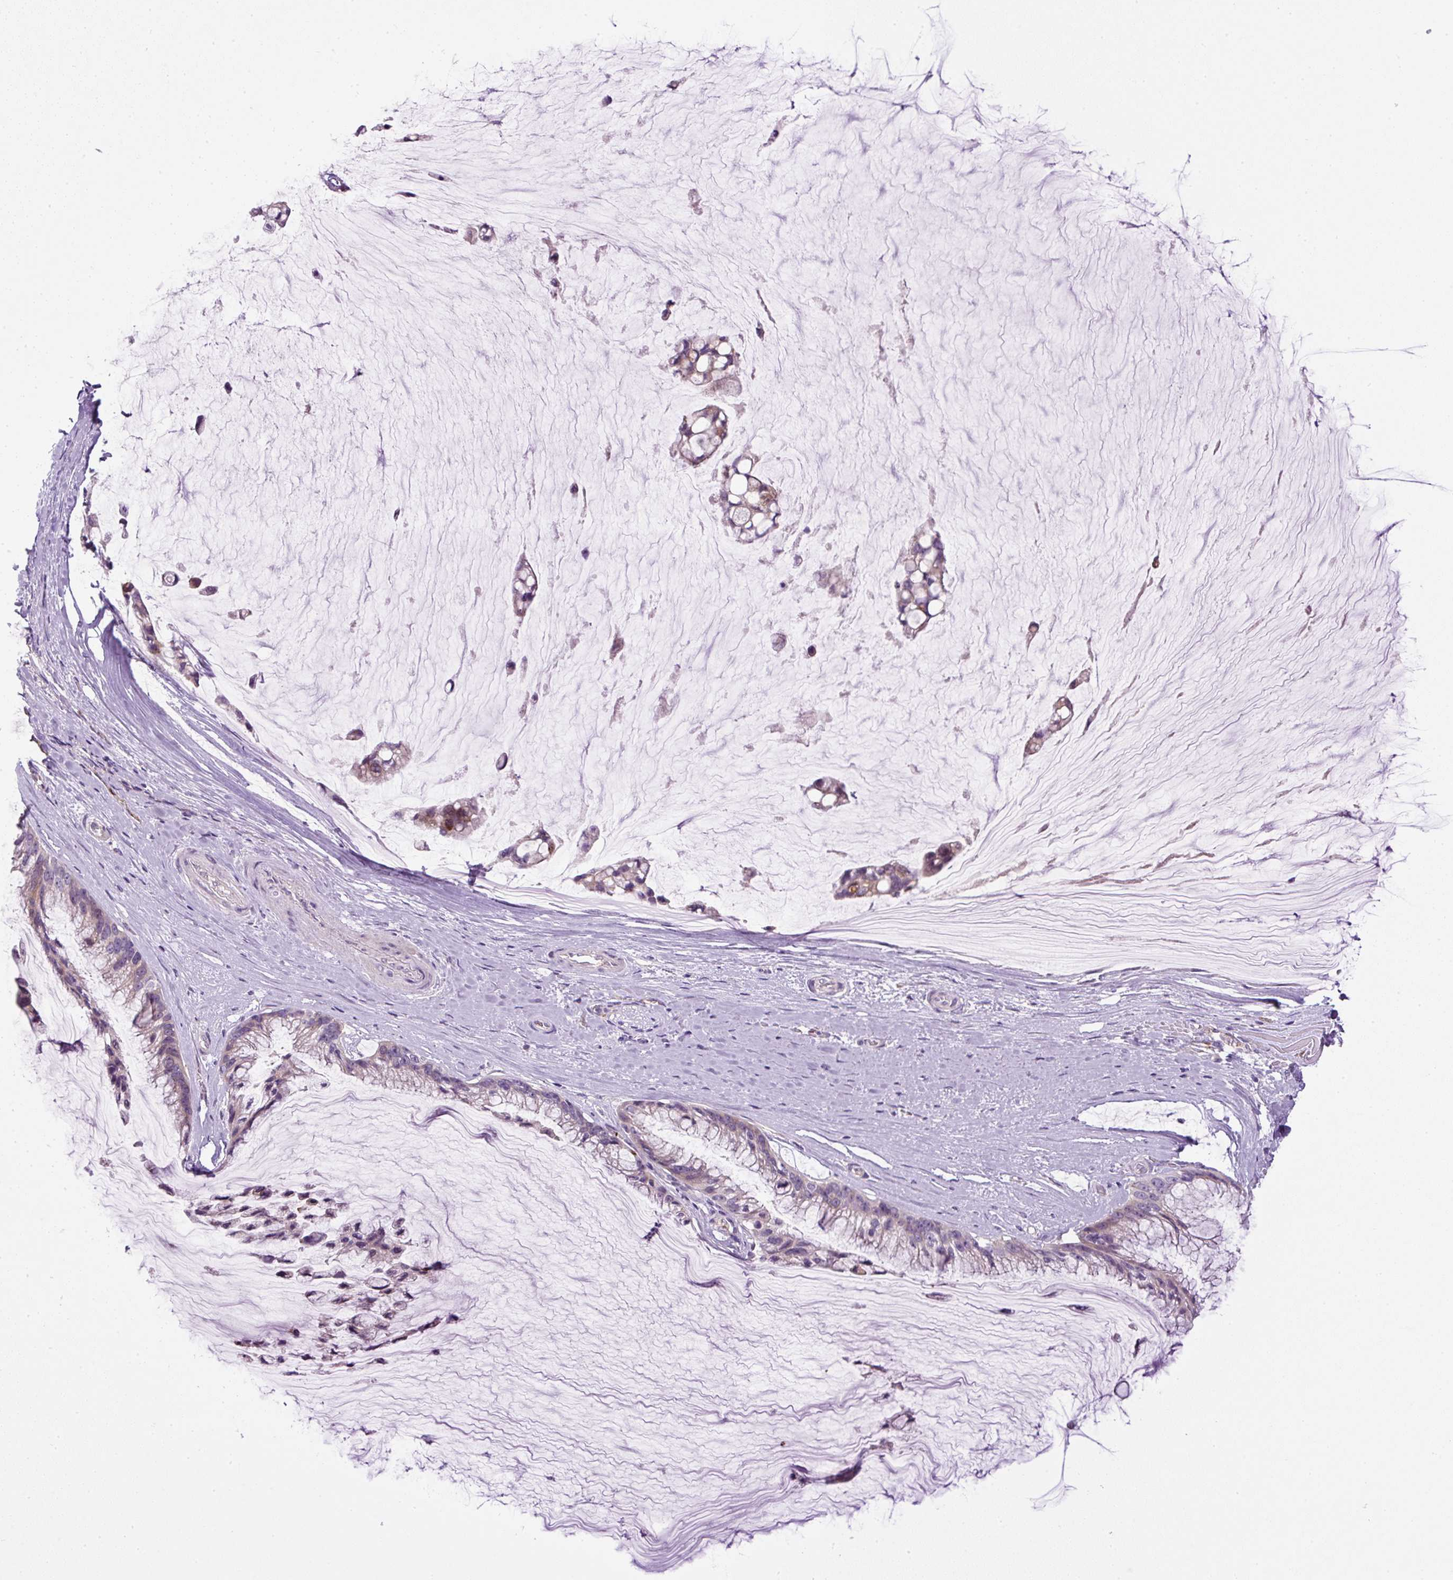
{"staining": {"intensity": "weak", "quantity": "<25%", "location": "cytoplasmic/membranous"}, "tissue": "ovarian cancer", "cell_type": "Tumor cells", "image_type": "cancer", "snomed": [{"axis": "morphology", "description": "Cystadenocarcinoma, mucinous, NOS"}, {"axis": "topography", "description": "Ovary"}], "caption": "DAB immunohistochemical staining of human ovarian cancer (mucinous cystadenocarcinoma) demonstrates no significant staining in tumor cells.", "gene": "LEFTY2", "patient": {"sex": "female", "age": 39}}